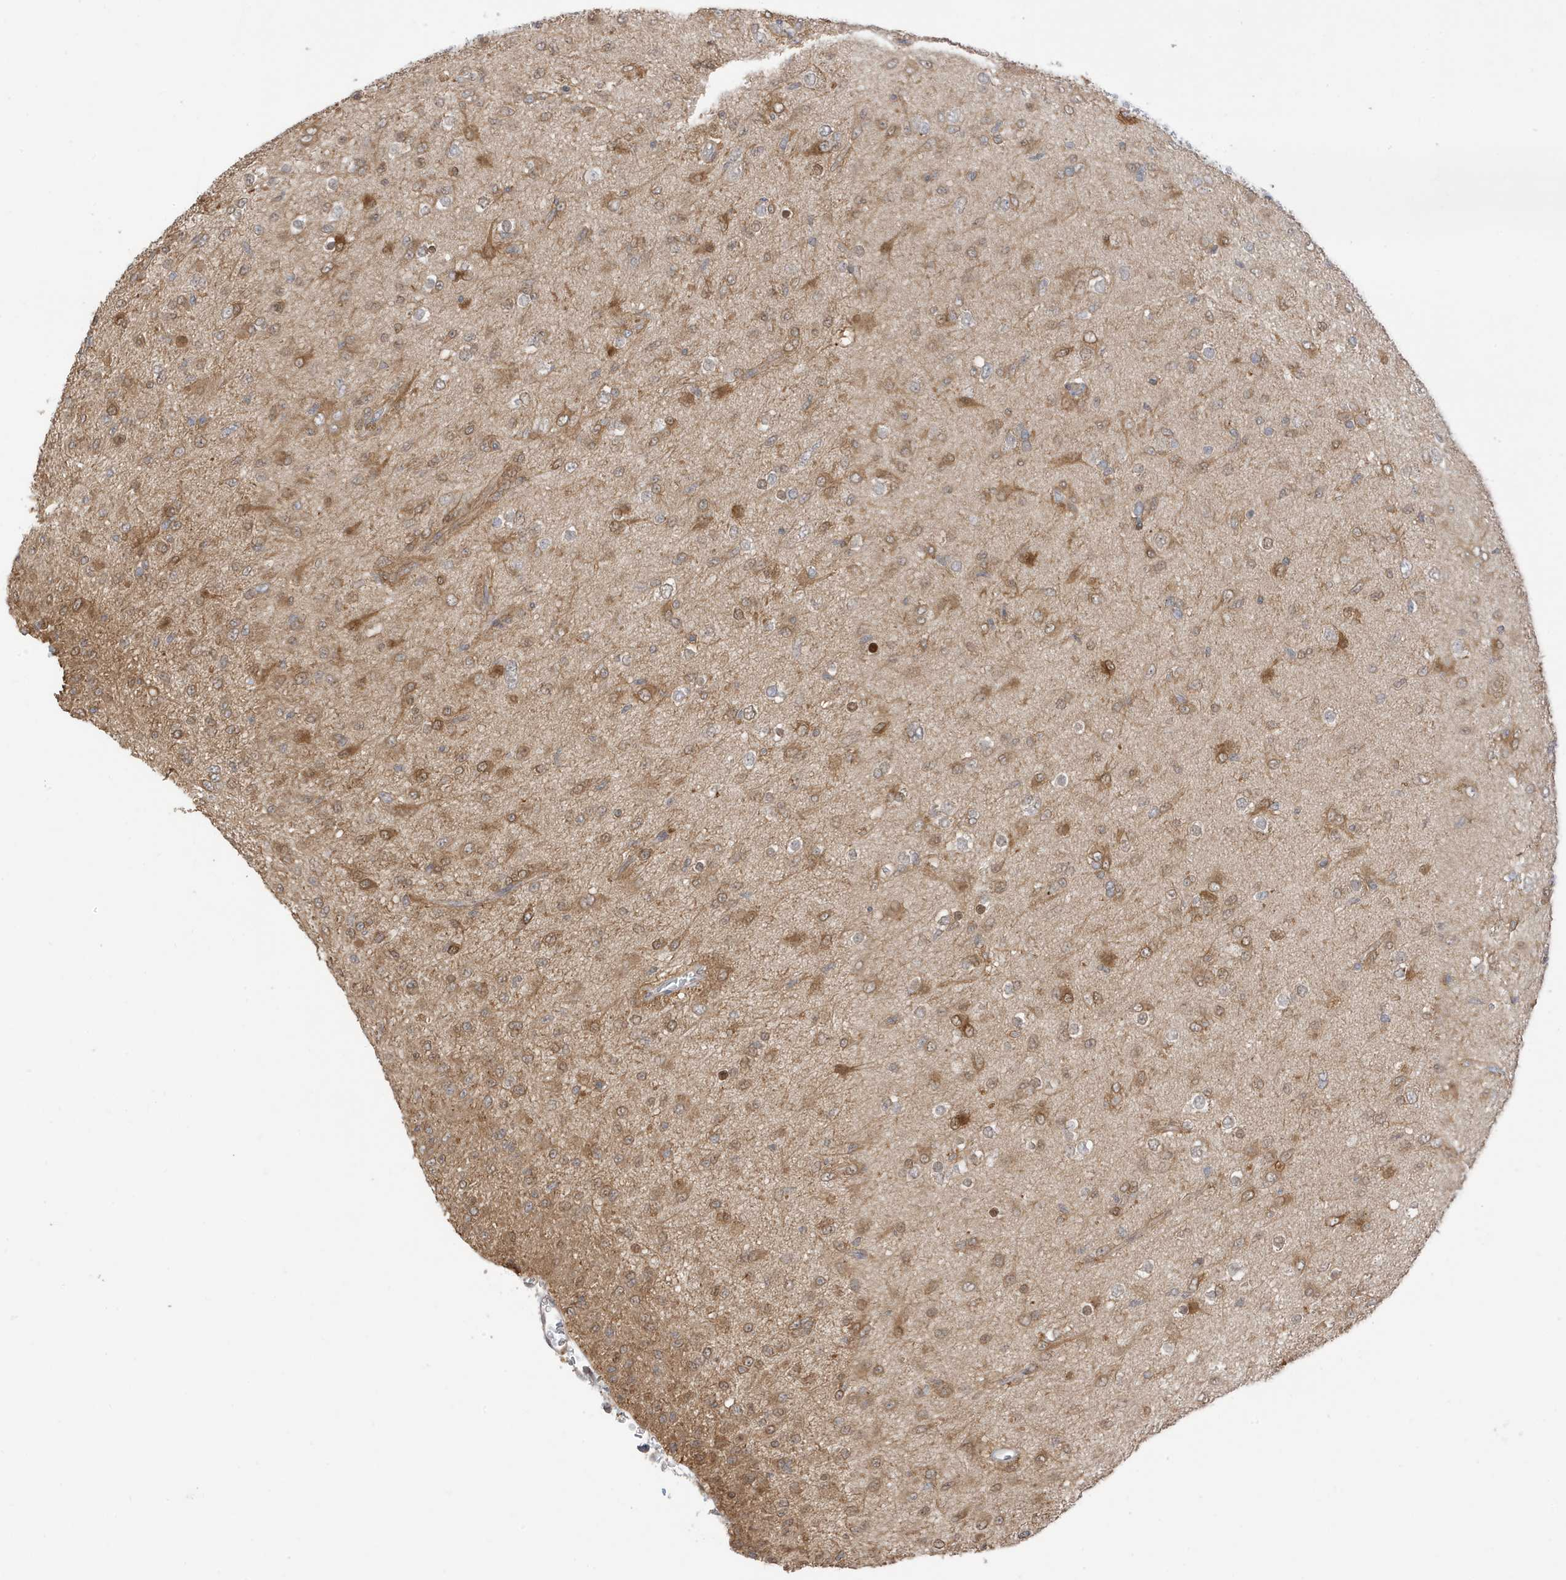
{"staining": {"intensity": "moderate", "quantity": ">75%", "location": "cytoplasmic/membranous"}, "tissue": "glioma", "cell_type": "Tumor cells", "image_type": "cancer", "snomed": [{"axis": "morphology", "description": "Glioma, malignant, Low grade"}, {"axis": "topography", "description": "Brain"}], "caption": "A high-resolution micrograph shows immunohistochemistry (IHC) staining of glioma, which demonstrates moderate cytoplasmic/membranous expression in approximately >75% of tumor cells. (IHC, brightfield microscopy, high magnification).", "gene": "TAB3", "patient": {"sex": "male", "age": 65}}